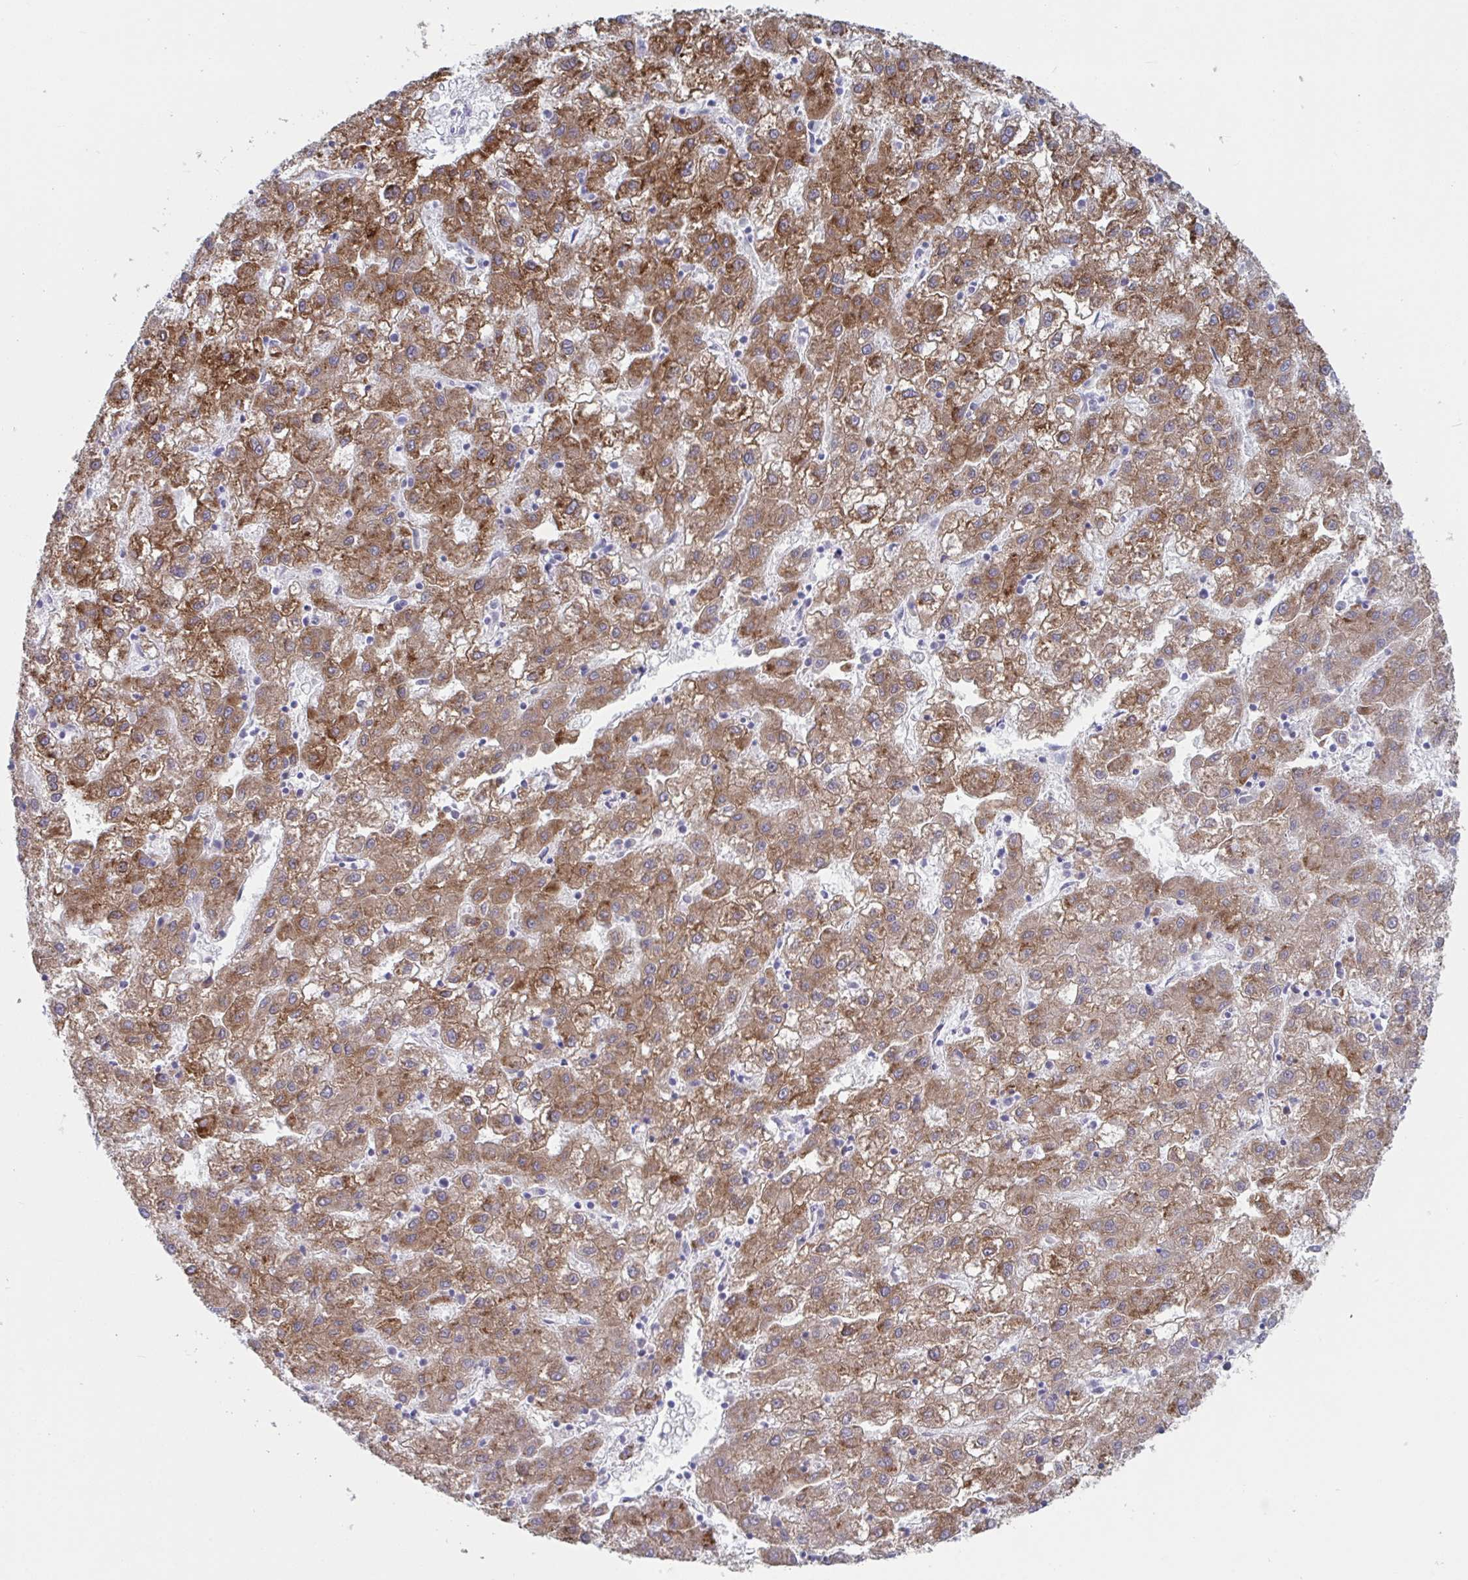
{"staining": {"intensity": "moderate", "quantity": ">75%", "location": "cytoplasmic/membranous"}, "tissue": "liver cancer", "cell_type": "Tumor cells", "image_type": "cancer", "snomed": [{"axis": "morphology", "description": "Carcinoma, Hepatocellular, NOS"}, {"axis": "topography", "description": "Liver"}], "caption": "Immunohistochemistry of human liver cancer demonstrates medium levels of moderate cytoplasmic/membranous expression in about >75% of tumor cells. Using DAB (brown) and hematoxylin (blue) stains, captured at high magnification using brightfield microscopy.", "gene": "CYP4F11", "patient": {"sex": "male", "age": 72}}